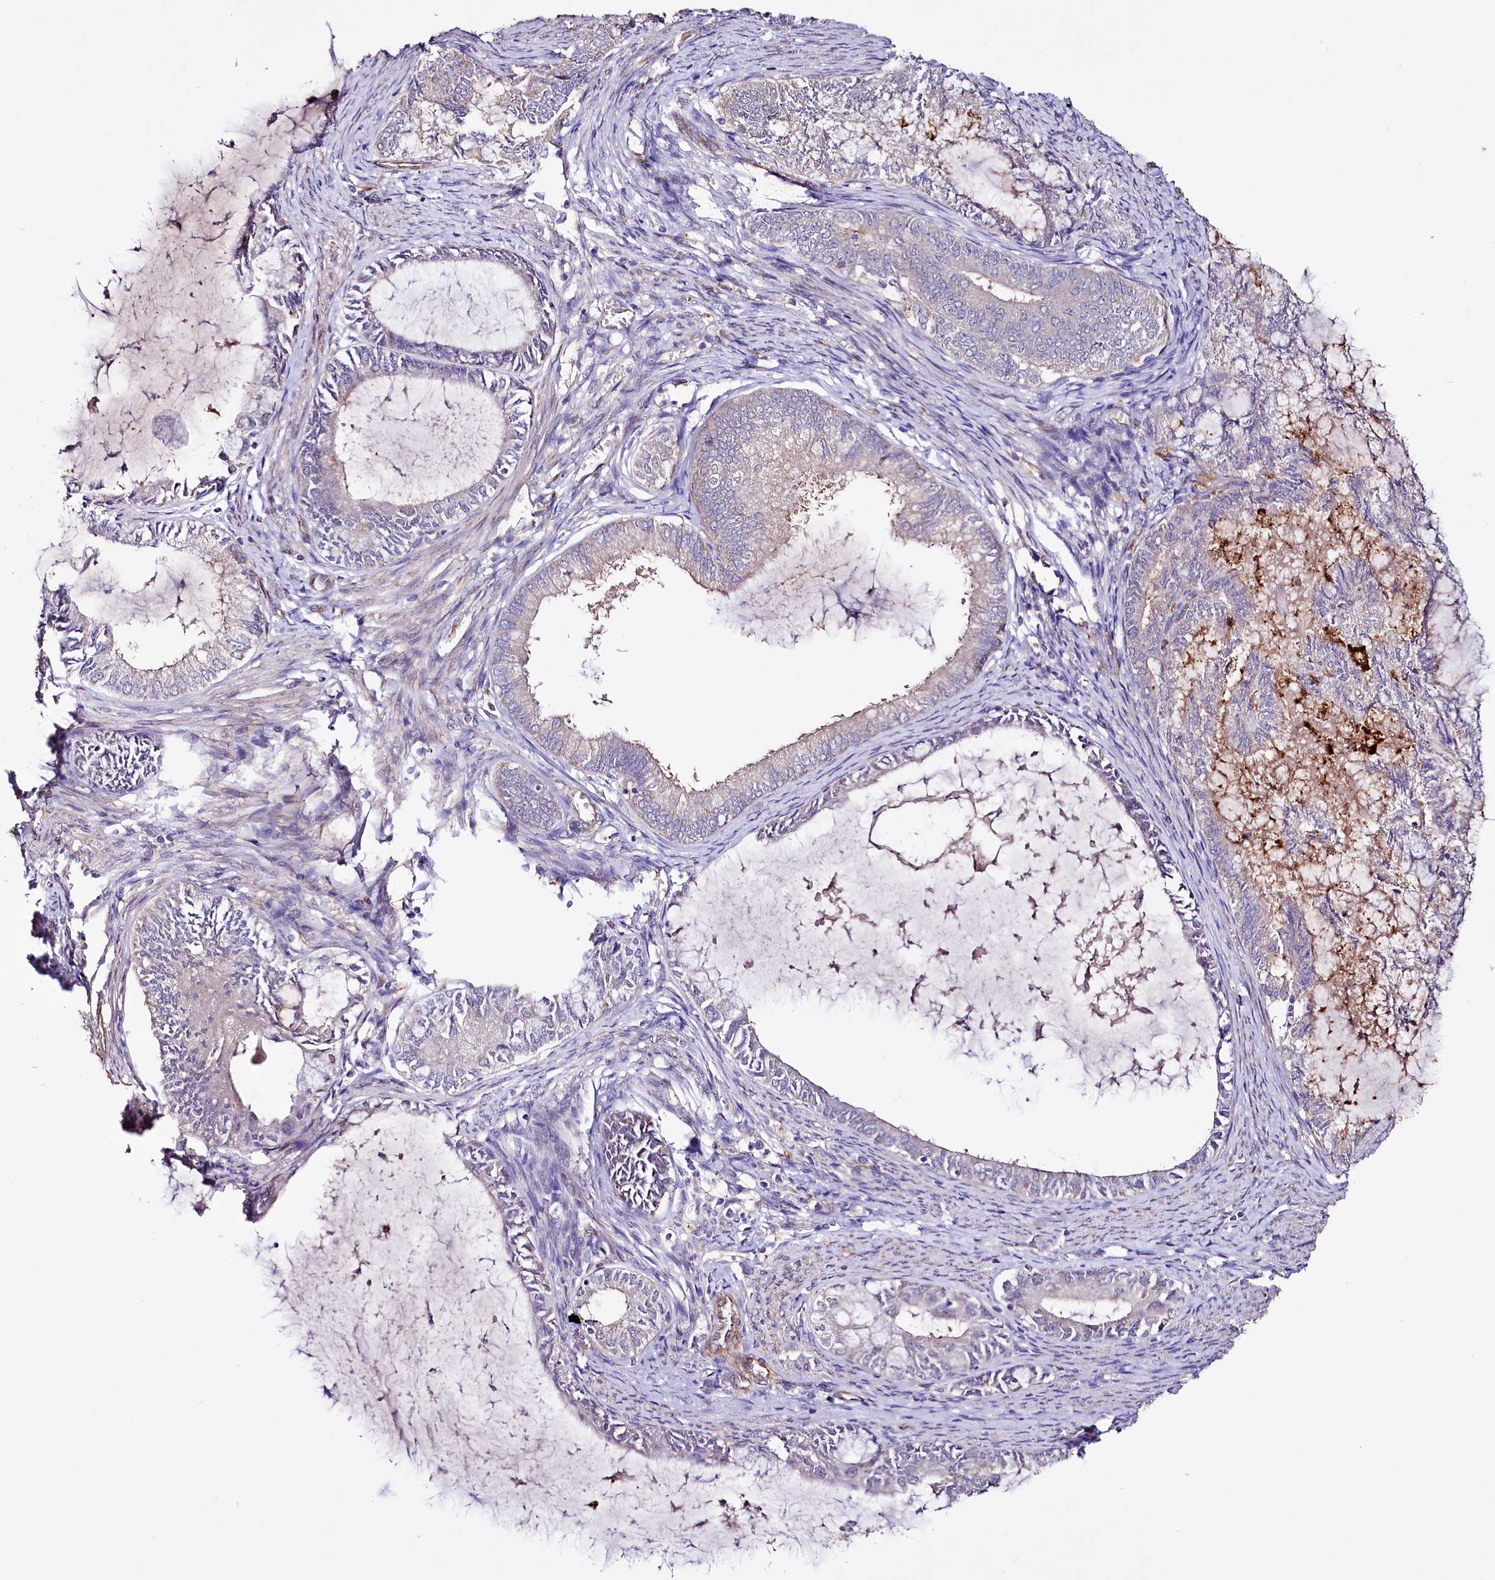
{"staining": {"intensity": "negative", "quantity": "none", "location": "none"}, "tissue": "endometrial cancer", "cell_type": "Tumor cells", "image_type": "cancer", "snomed": [{"axis": "morphology", "description": "Adenocarcinoma, NOS"}, {"axis": "topography", "description": "Endometrium"}], "caption": "High power microscopy micrograph of an IHC image of endometrial adenocarcinoma, revealing no significant staining in tumor cells.", "gene": "TTC12", "patient": {"sex": "female", "age": 86}}